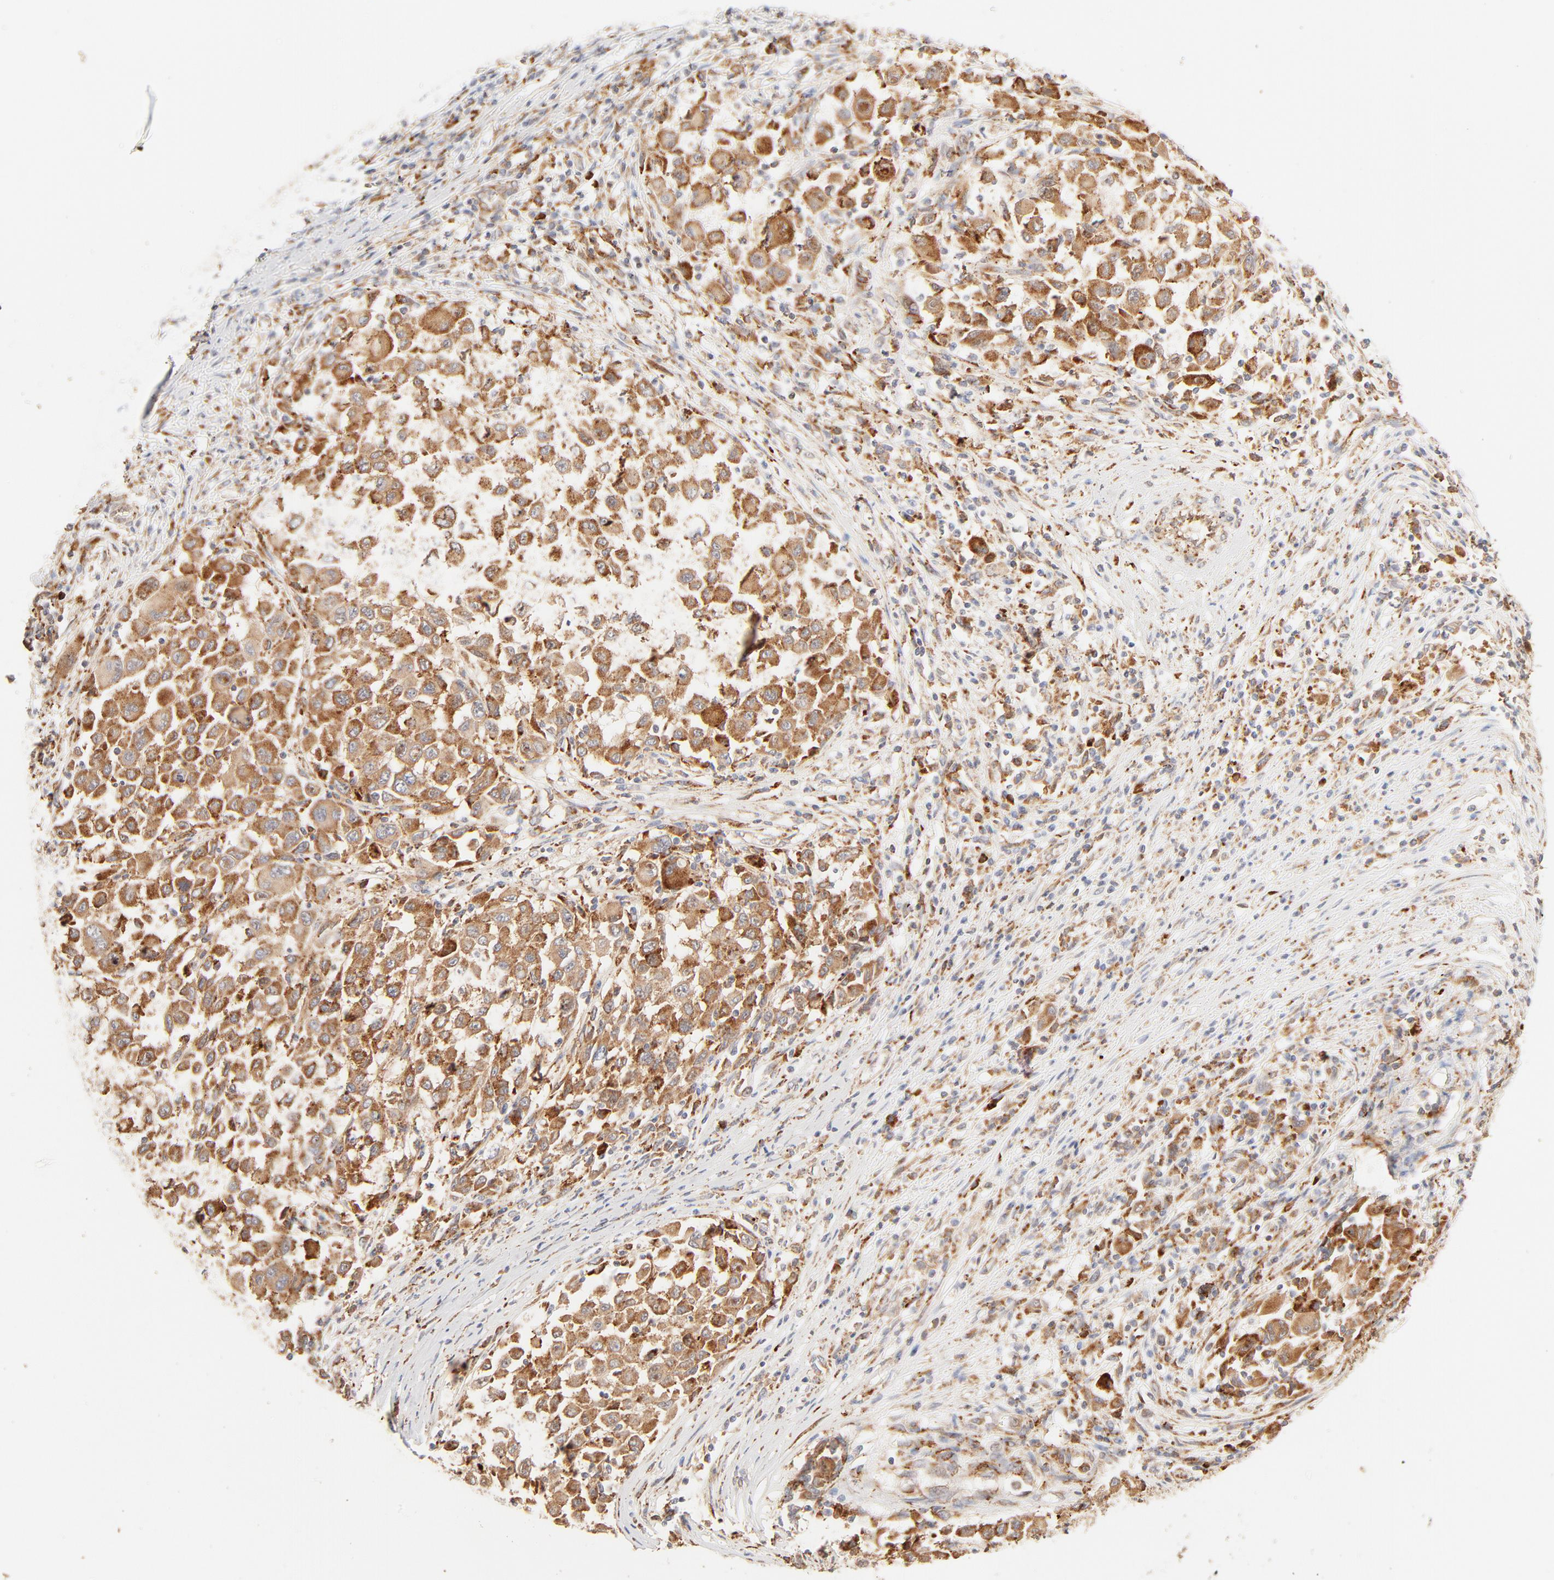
{"staining": {"intensity": "strong", "quantity": ">75%", "location": "cytoplasmic/membranous"}, "tissue": "melanoma", "cell_type": "Tumor cells", "image_type": "cancer", "snomed": [{"axis": "morphology", "description": "Malignant melanoma, Metastatic site"}, {"axis": "topography", "description": "Lymph node"}], "caption": "DAB immunohistochemical staining of melanoma exhibits strong cytoplasmic/membranous protein staining in about >75% of tumor cells.", "gene": "PARP12", "patient": {"sex": "male", "age": 61}}